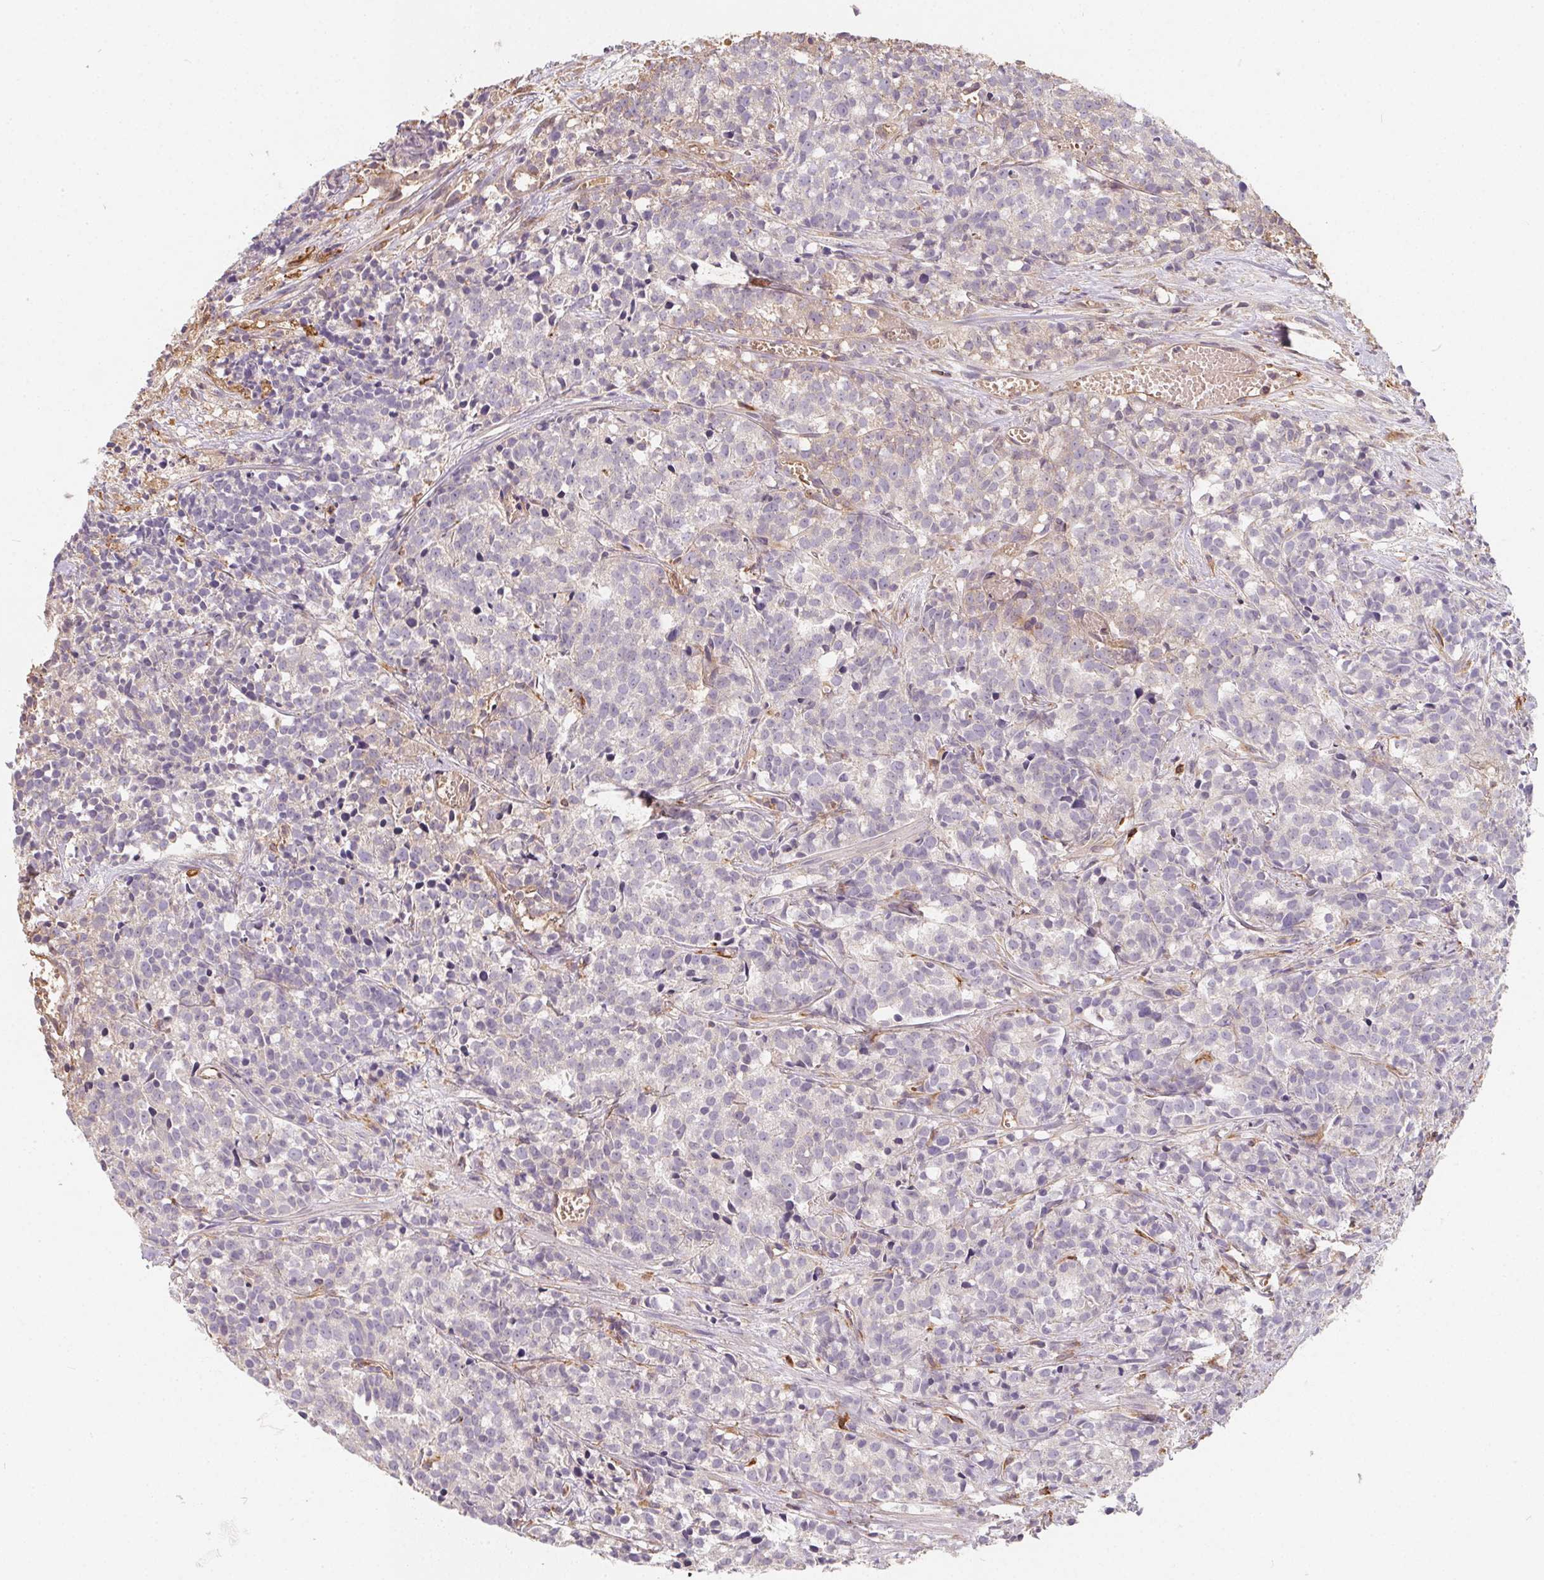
{"staining": {"intensity": "negative", "quantity": "none", "location": "none"}, "tissue": "prostate cancer", "cell_type": "Tumor cells", "image_type": "cancer", "snomed": [{"axis": "morphology", "description": "Adenocarcinoma, High grade"}, {"axis": "topography", "description": "Prostate"}], "caption": "Immunohistochemistry of human prostate cancer (high-grade adenocarcinoma) demonstrates no positivity in tumor cells.", "gene": "TBKBP1", "patient": {"sex": "male", "age": 58}}